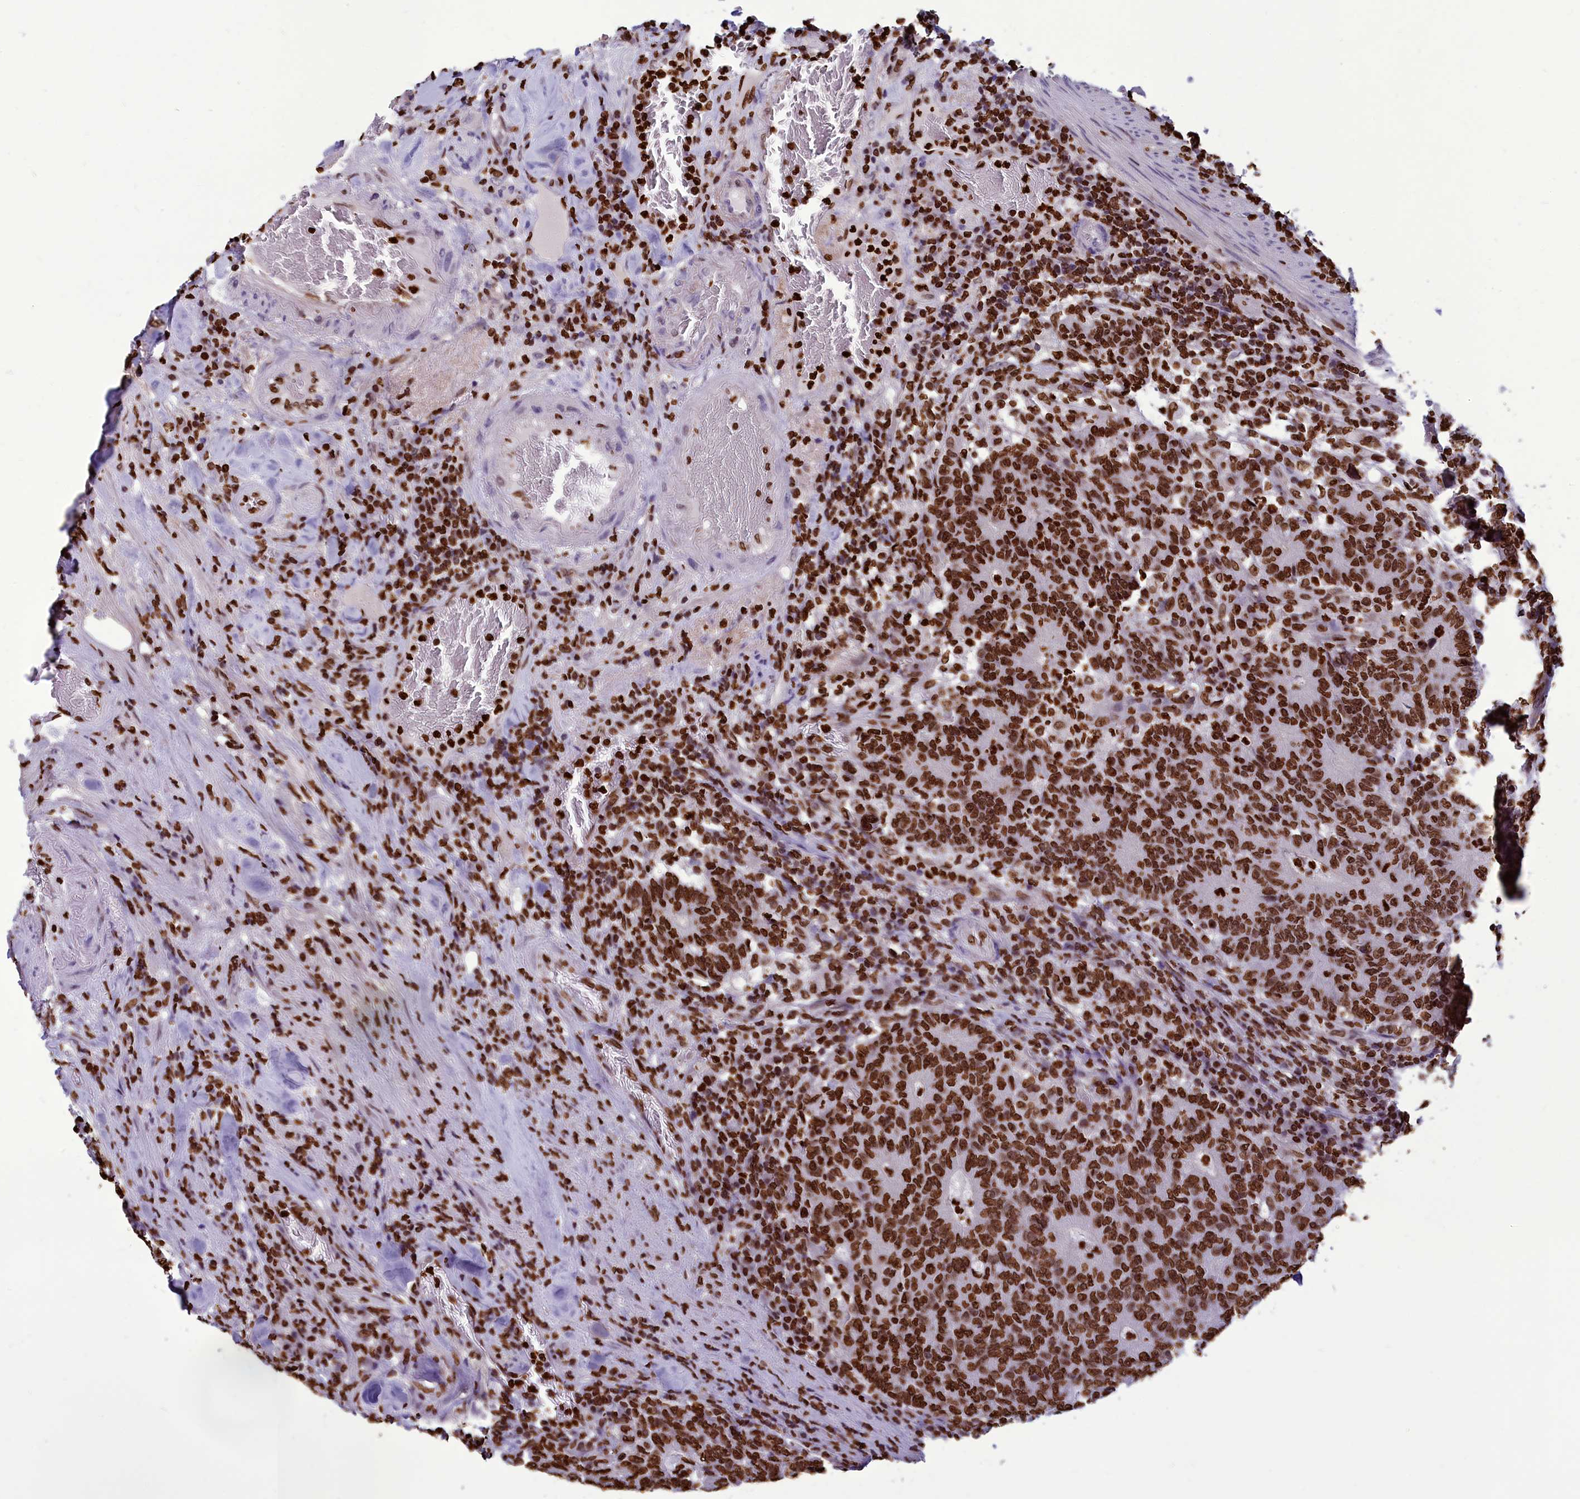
{"staining": {"intensity": "strong", "quantity": ">75%", "location": "nuclear"}, "tissue": "colorectal cancer", "cell_type": "Tumor cells", "image_type": "cancer", "snomed": [{"axis": "morphology", "description": "Normal tissue, NOS"}, {"axis": "morphology", "description": "Adenocarcinoma, NOS"}, {"axis": "topography", "description": "Colon"}], "caption": "This is a micrograph of IHC staining of adenocarcinoma (colorectal), which shows strong expression in the nuclear of tumor cells.", "gene": "AKAP17A", "patient": {"sex": "female", "age": 75}}